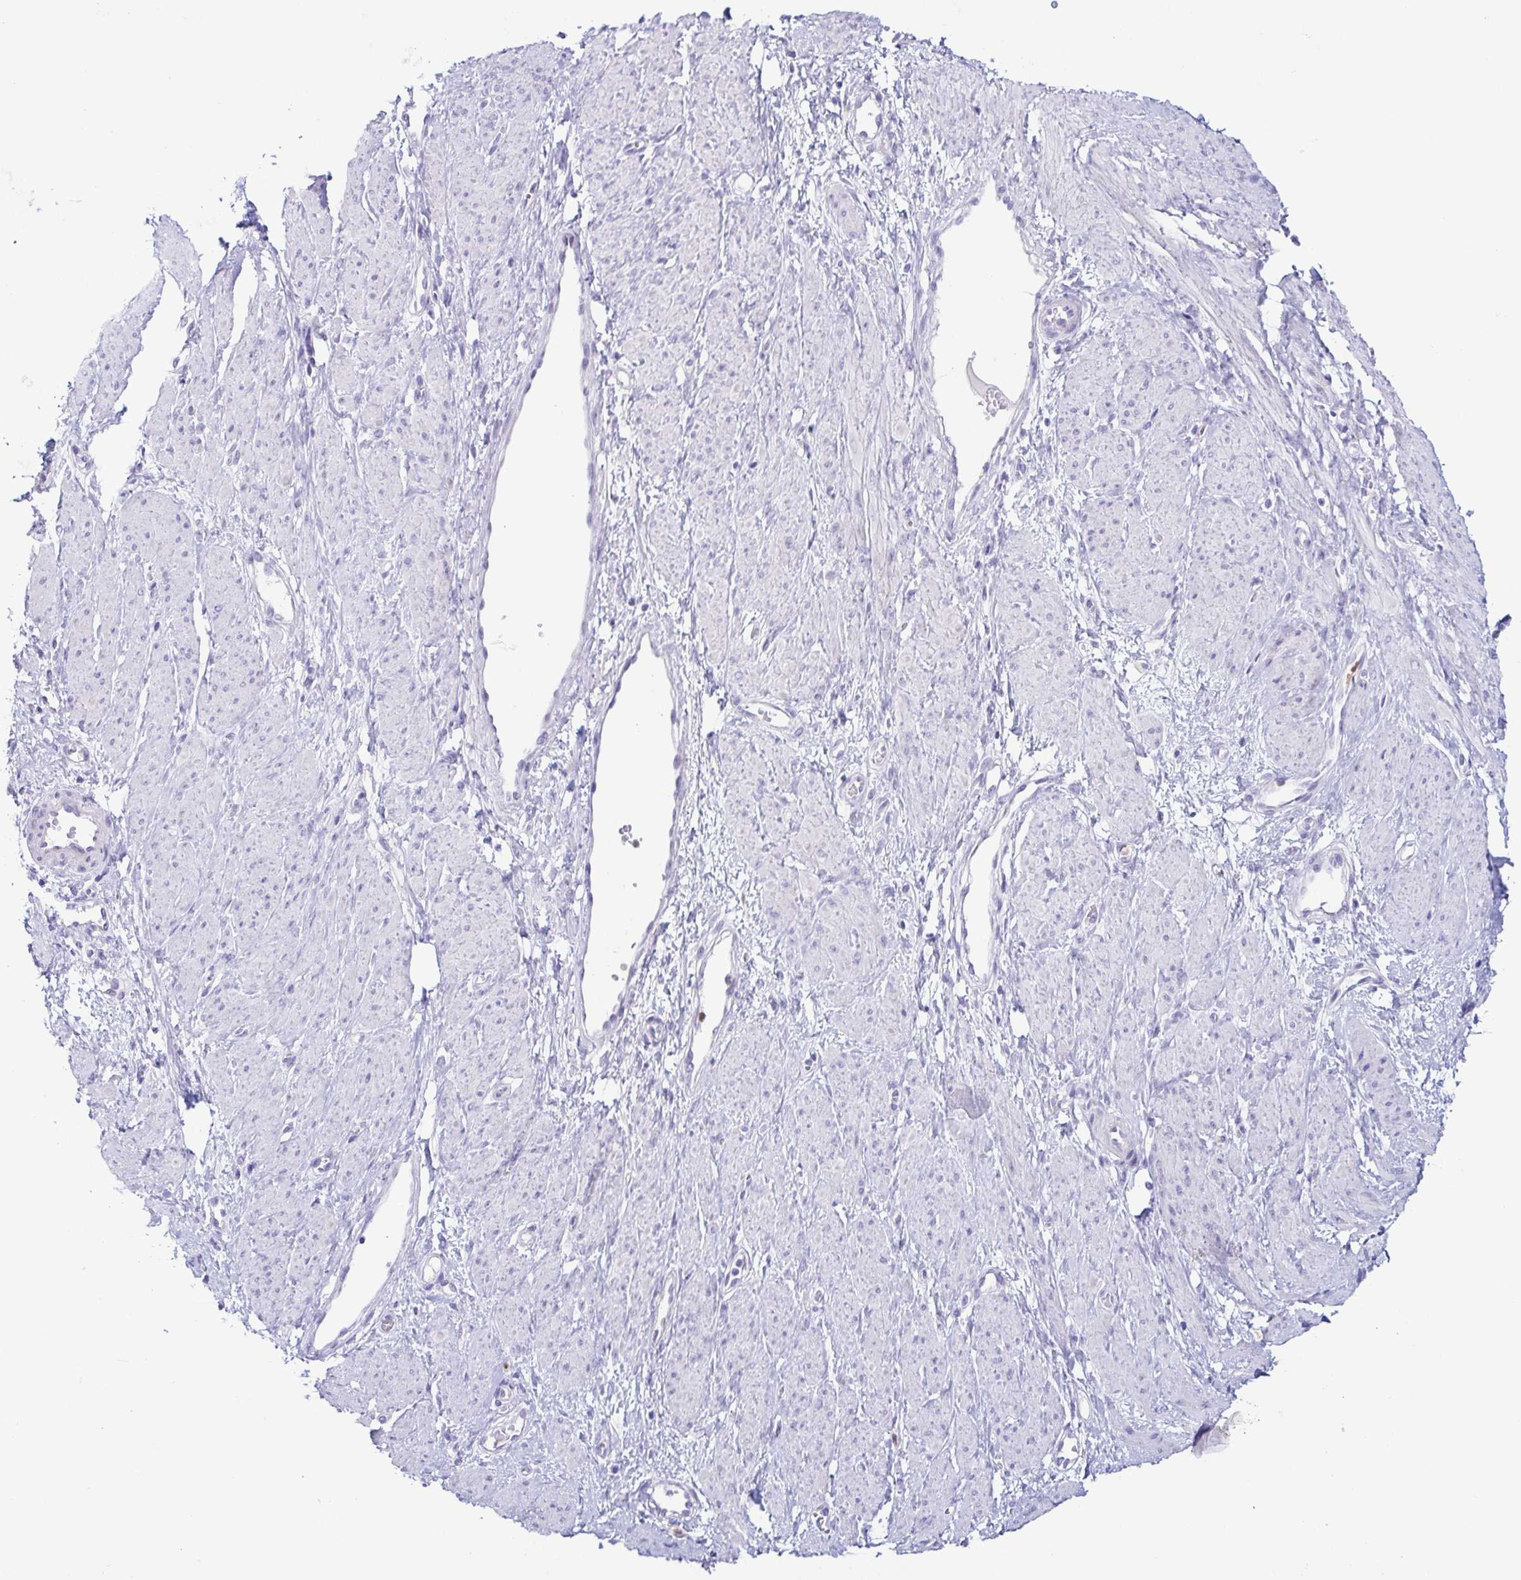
{"staining": {"intensity": "negative", "quantity": "none", "location": "none"}, "tissue": "smooth muscle", "cell_type": "Smooth muscle cells", "image_type": "normal", "snomed": [{"axis": "morphology", "description": "Normal tissue, NOS"}, {"axis": "topography", "description": "Smooth muscle"}, {"axis": "topography", "description": "Uterus"}], "caption": "There is no significant expression in smooth muscle cells of smooth muscle. (Brightfield microscopy of DAB IHC at high magnification).", "gene": "AZU1", "patient": {"sex": "female", "age": 39}}